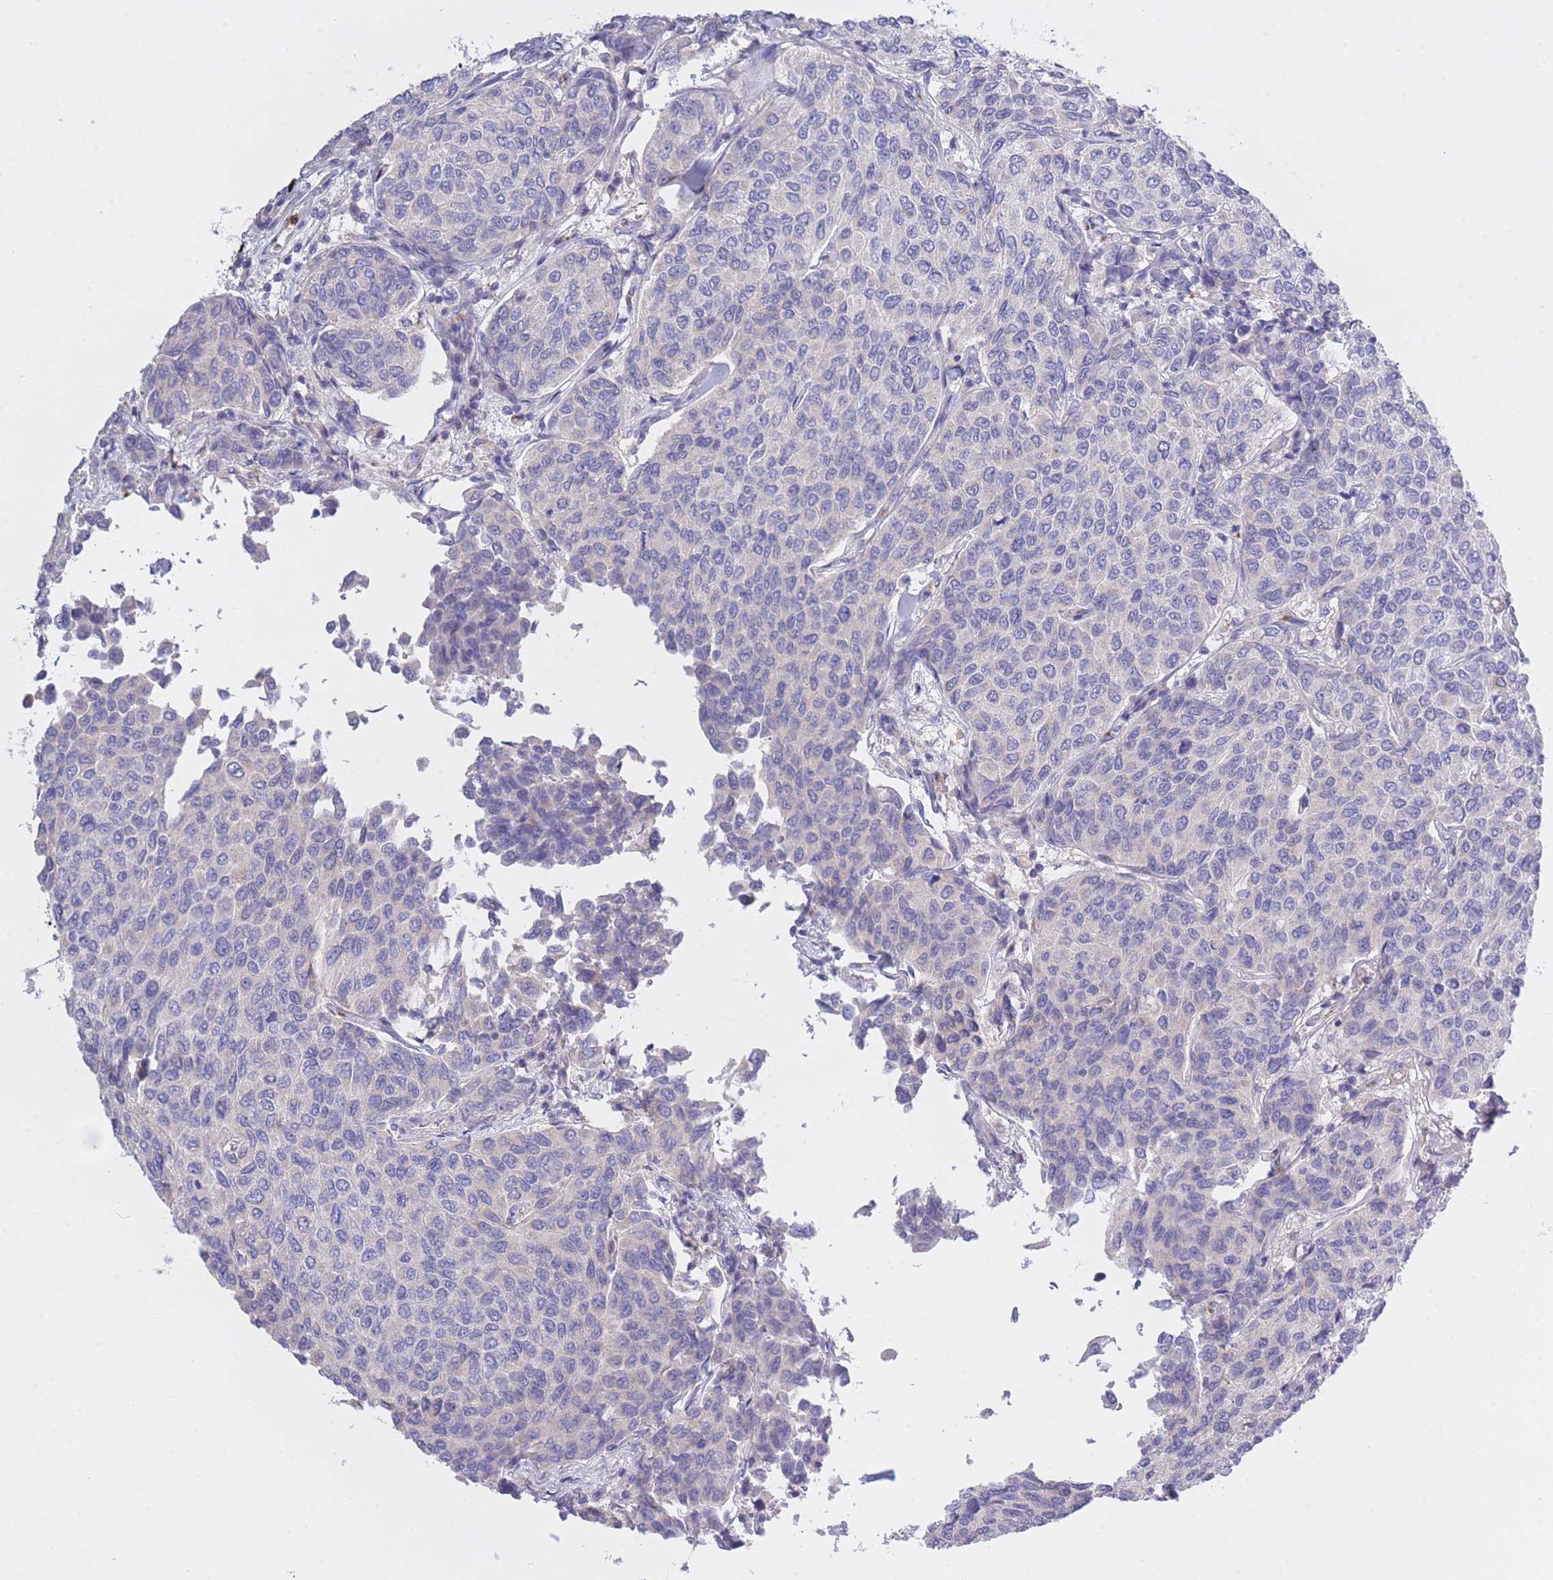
{"staining": {"intensity": "negative", "quantity": "none", "location": "none"}, "tissue": "breast cancer", "cell_type": "Tumor cells", "image_type": "cancer", "snomed": [{"axis": "morphology", "description": "Duct carcinoma"}, {"axis": "topography", "description": "Breast"}], "caption": "Immunohistochemistry (IHC) of invasive ductal carcinoma (breast) shows no expression in tumor cells.", "gene": "CENPM", "patient": {"sex": "female", "age": 55}}